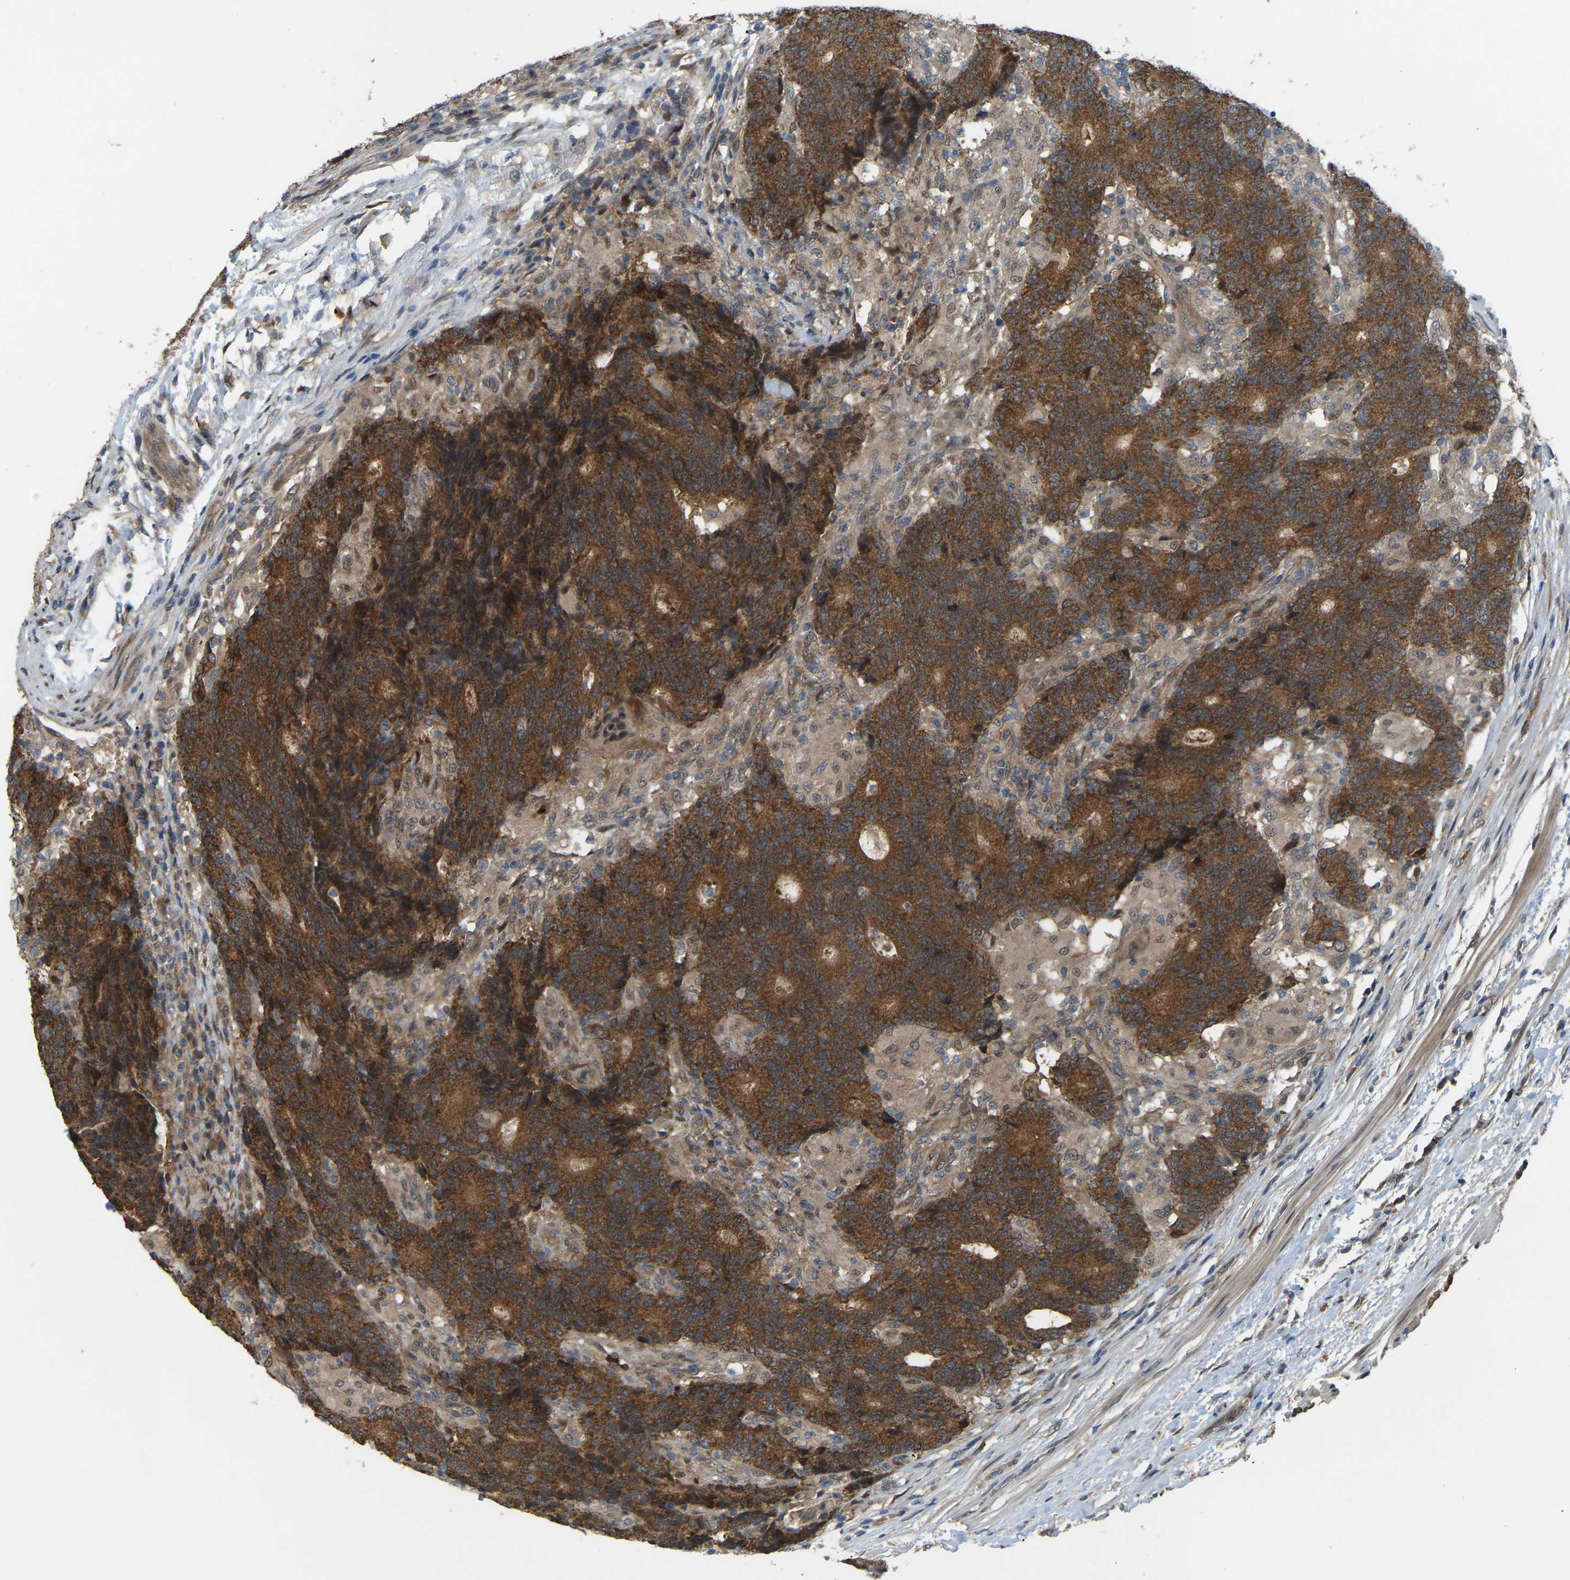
{"staining": {"intensity": "strong", "quantity": ">75%", "location": "cytoplasmic/membranous"}, "tissue": "colorectal cancer", "cell_type": "Tumor cells", "image_type": "cancer", "snomed": [{"axis": "morphology", "description": "Normal tissue, NOS"}, {"axis": "morphology", "description": "Adenocarcinoma, NOS"}, {"axis": "topography", "description": "Colon"}], "caption": "Immunohistochemical staining of colorectal cancer (adenocarcinoma) demonstrates strong cytoplasmic/membranous protein expression in about >75% of tumor cells.", "gene": "CROT", "patient": {"sex": "female", "age": 75}}